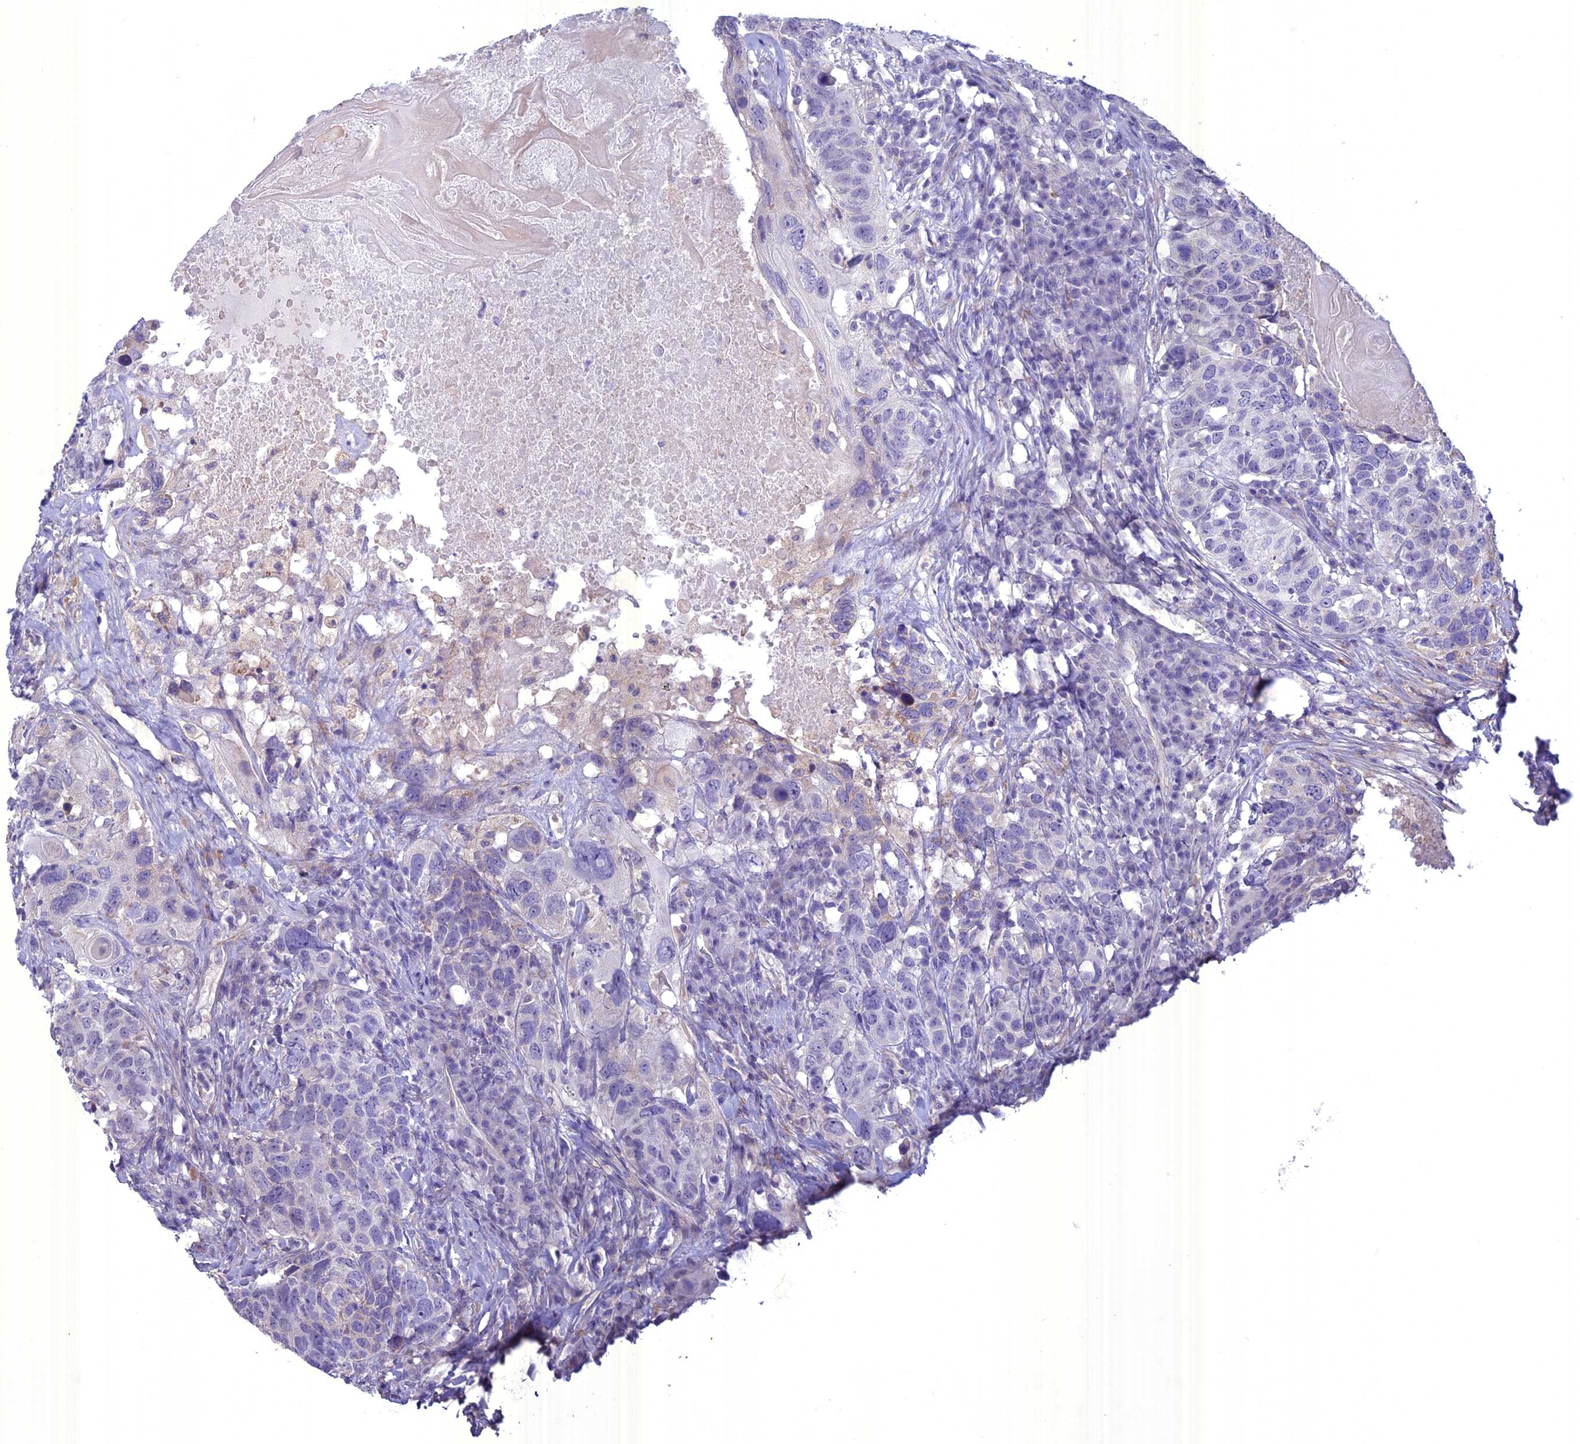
{"staining": {"intensity": "negative", "quantity": "none", "location": "none"}, "tissue": "head and neck cancer", "cell_type": "Tumor cells", "image_type": "cancer", "snomed": [{"axis": "morphology", "description": "Squamous cell carcinoma, NOS"}, {"axis": "topography", "description": "Head-Neck"}], "caption": "The immunohistochemistry photomicrograph has no significant positivity in tumor cells of head and neck cancer tissue.", "gene": "SPHKAP", "patient": {"sex": "male", "age": 66}}